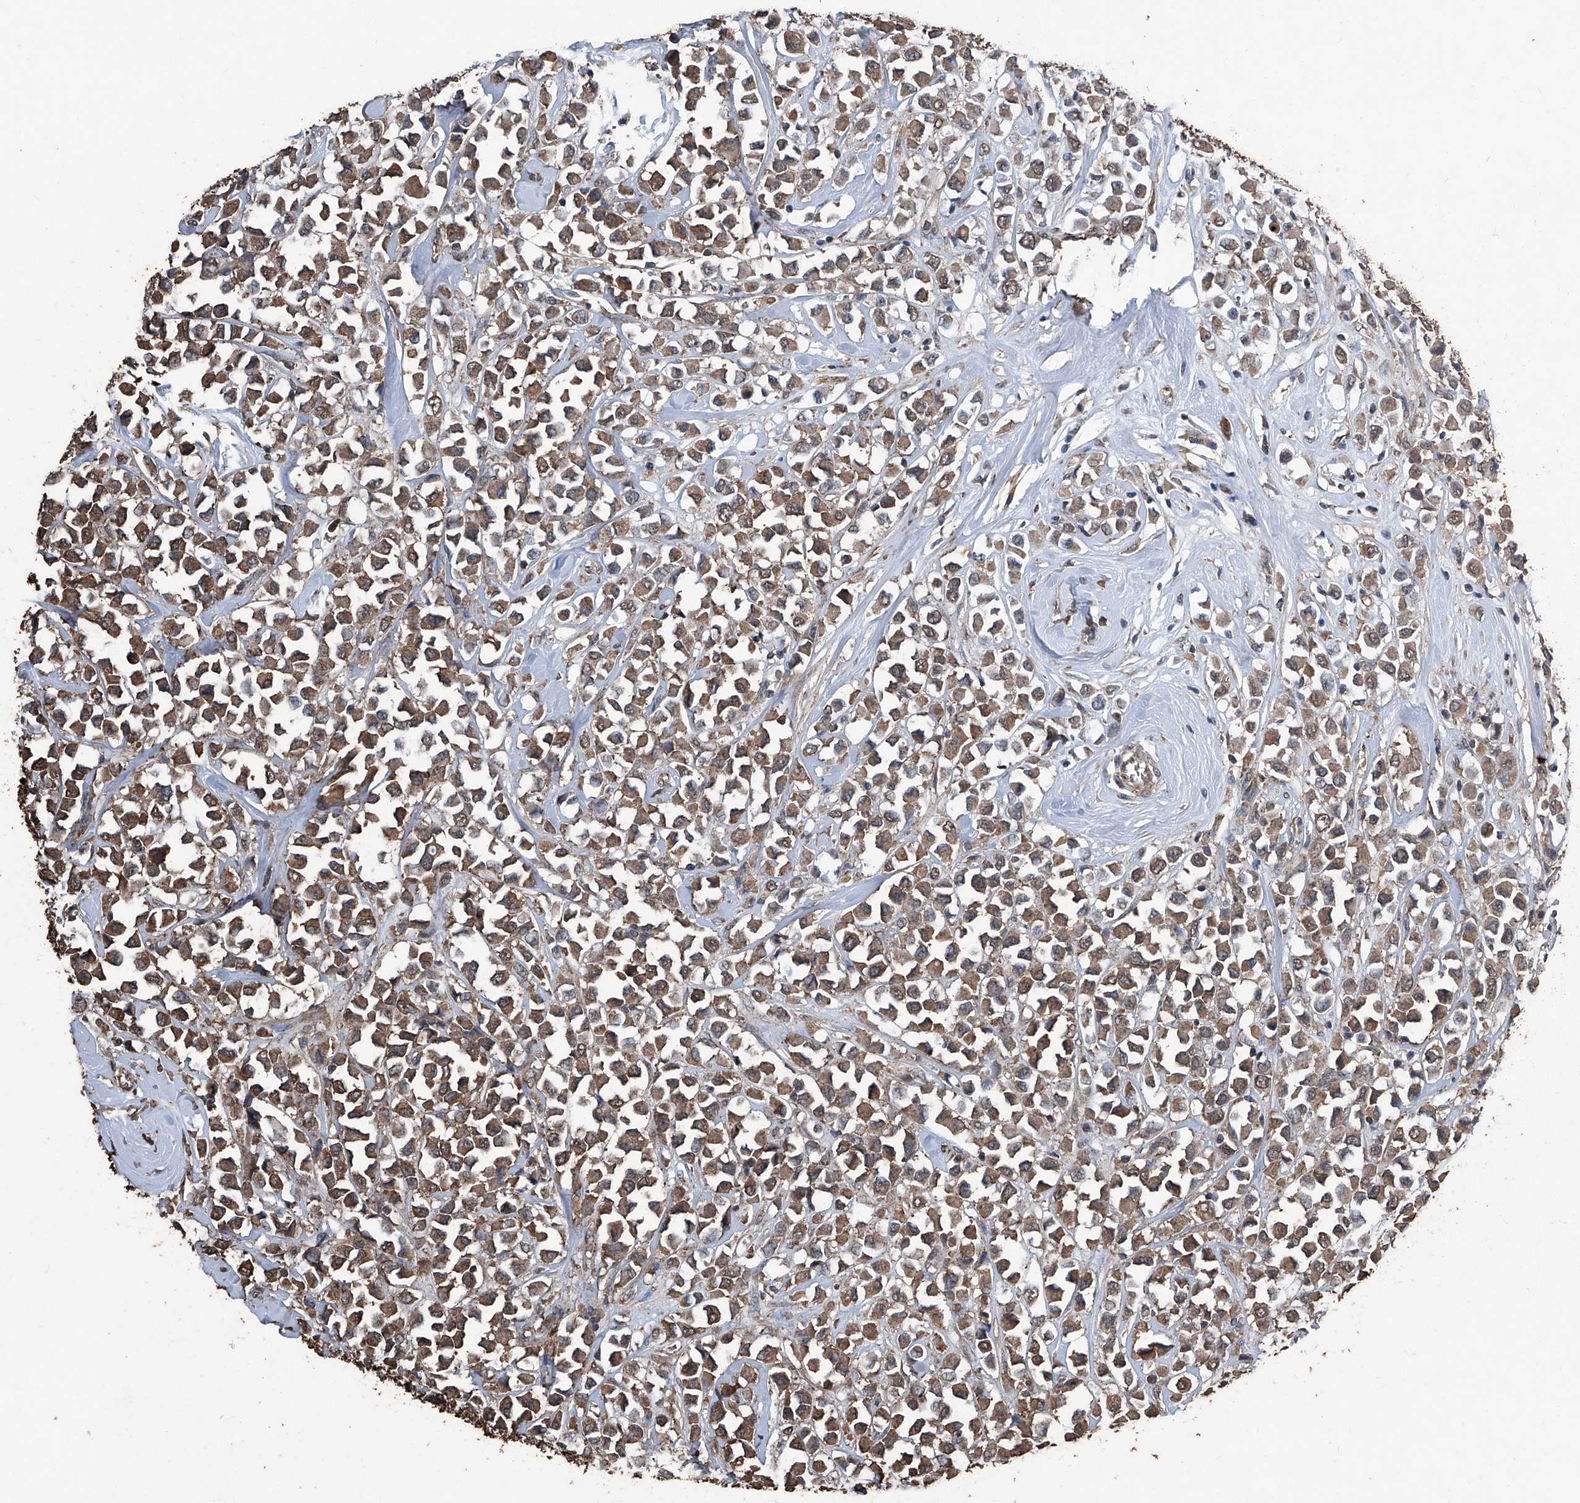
{"staining": {"intensity": "moderate", "quantity": ">75%", "location": "cytoplasmic/membranous"}, "tissue": "breast cancer", "cell_type": "Tumor cells", "image_type": "cancer", "snomed": [{"axis": "morphology", "description": "Duct carcinoma"}, {"axis": "topography", "description": "Breast"}], "caption": "Immunohistochemistry micrograph of breast invasive ductal carcinoma stained for a protein (brown), which exhibits medium levels of moderate cytoplasmic/membranous expression in about >75% of tumor cells.", "gene": "STARD7", "patient": {"sex": "female", "age": 61}}